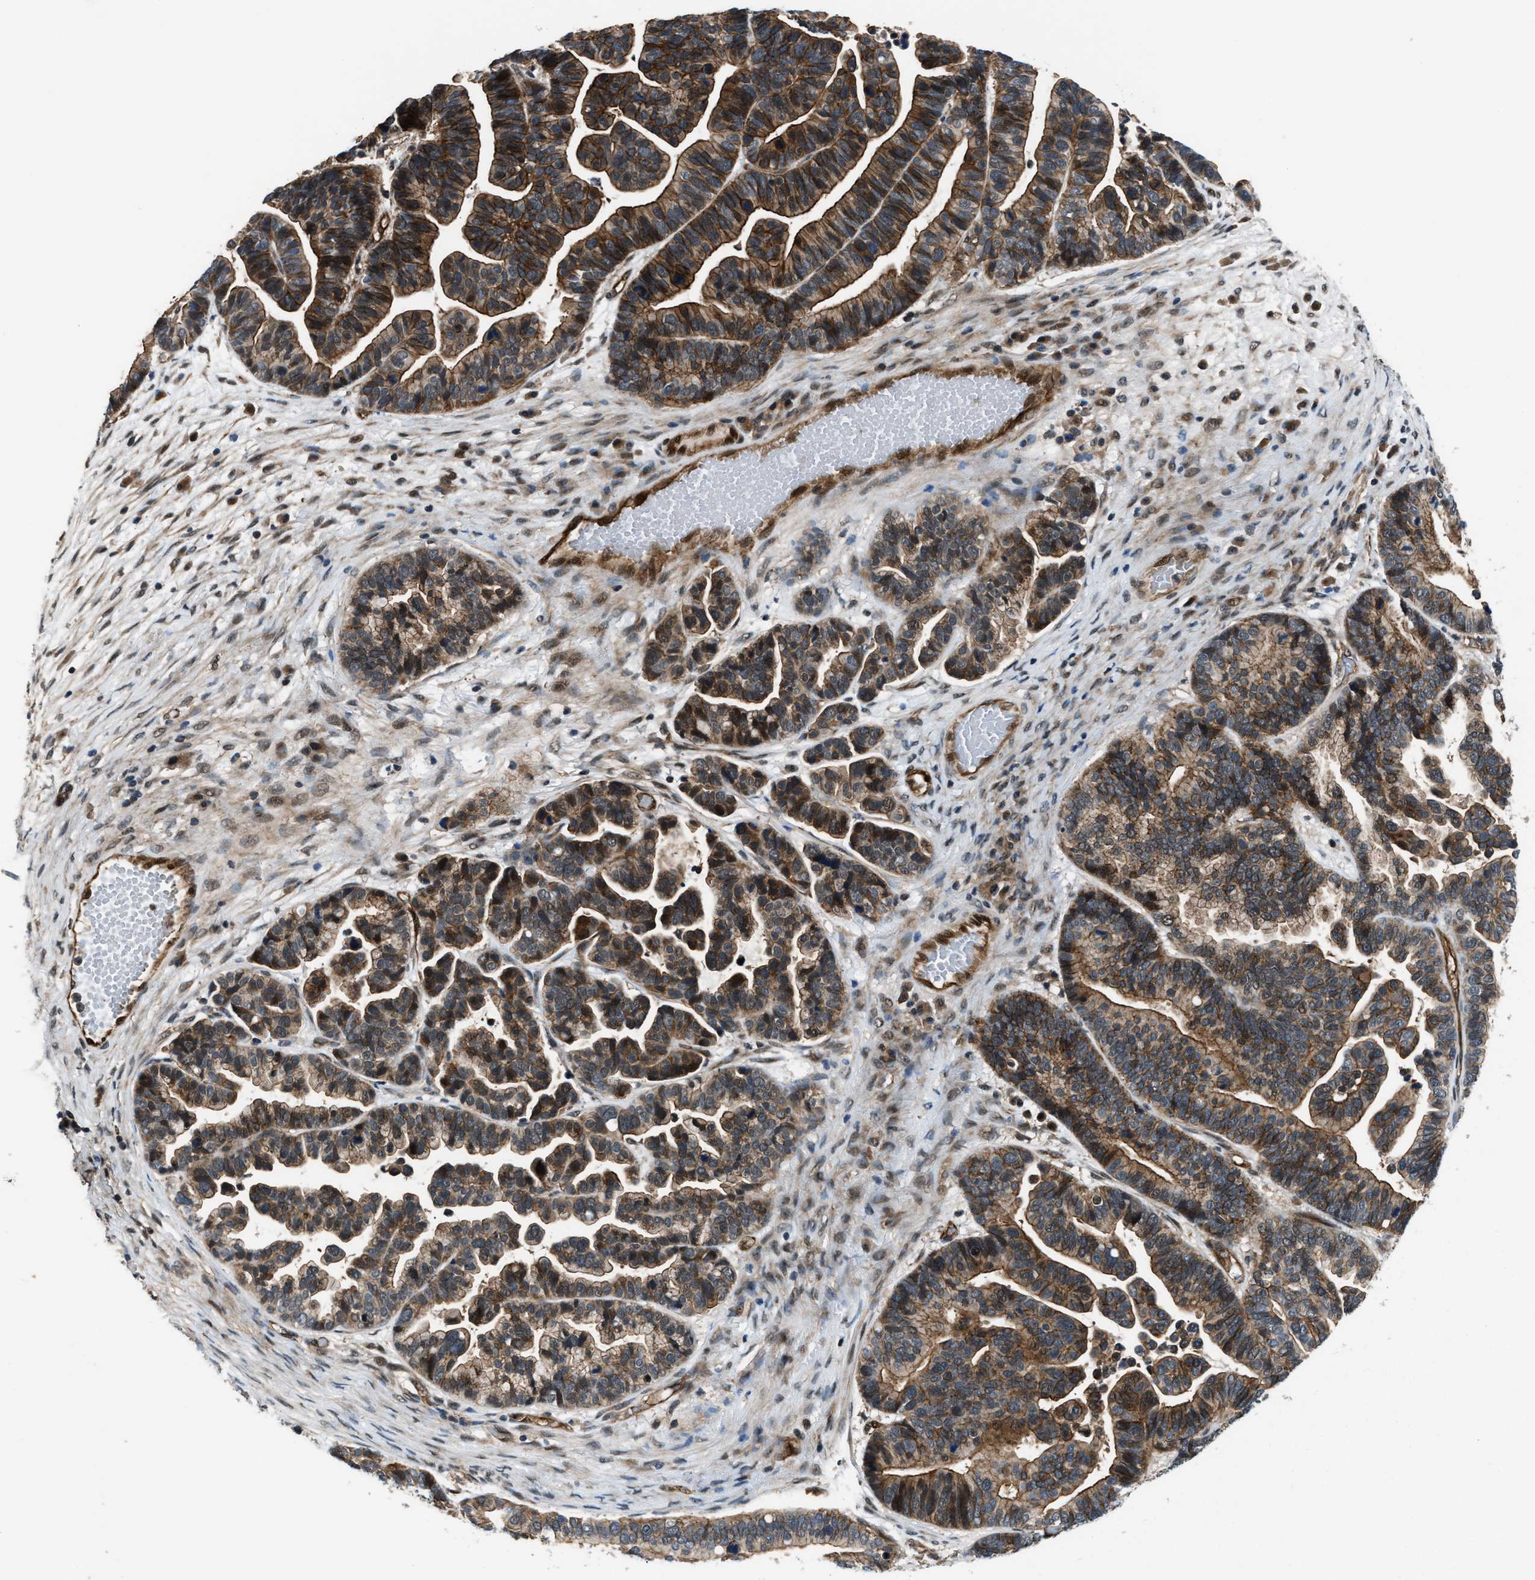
{"staining": {"intensity": "moderate", "quantity": ">75%", "location": "cytoplasmic/membranous"}, "tissue": "ovarian cancer", "cell_type": "Tumor cells", "image_type": "cancer", "snomed": [{"axis": "morphology", "description": "Cystadenocarcinoma, serous, NOS"}, {"axis": "topography", "description": "Ovary"}], "caption": "Immunohistochemical staining of ovarian cancer (serous cystadenocarcinoma) displays medium levels of moderate cytoplasmic/membranous protein positivity in about >75% of tumor cells. (Stains: DAB (3,3'-diaminobenzidine) in brown, nuclei in blue, Microscopy: brightfield microscopy at high magnification).", "gene": "COPS2", "patient": {"sex": "female", "age": 56}}